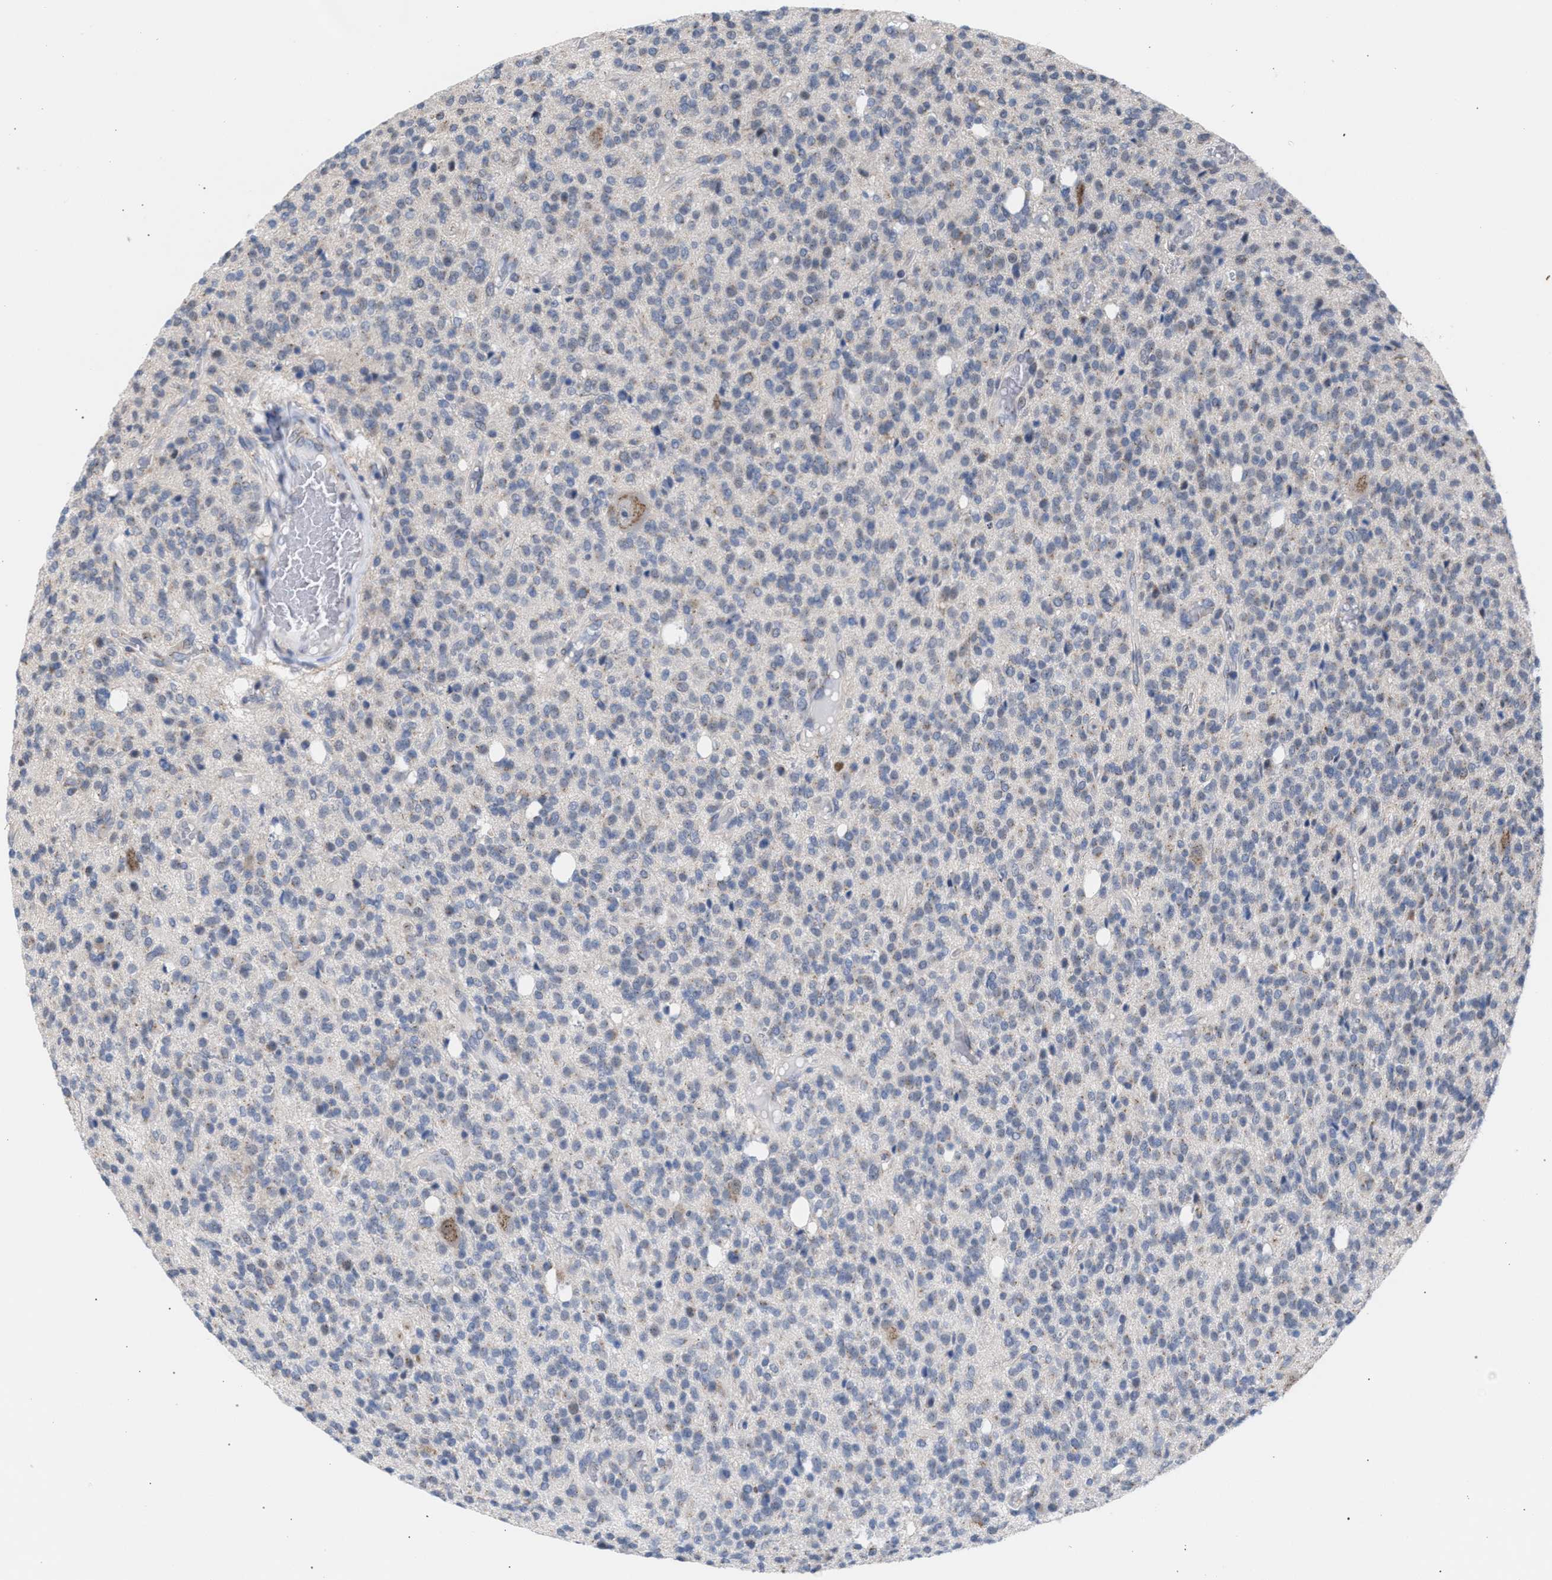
{"staining": {"intensity": "negative", "quantity": "none", "location": "none"}, "tissue": "glioma", "cell_type": "Tumor cells", "image_type": "cancer", "snomed": [{"axis": "morphology", "description": "Glioma, malignant, High grade"}, {"axis": "topography", "description": "Brain"}], "caption": "Photomicrograph shows no significant protein expression in tumor cells of malignant glioma (high-grade).", "gene": "GOLGA2", "patient": {"sex": "male", "age": 34}}